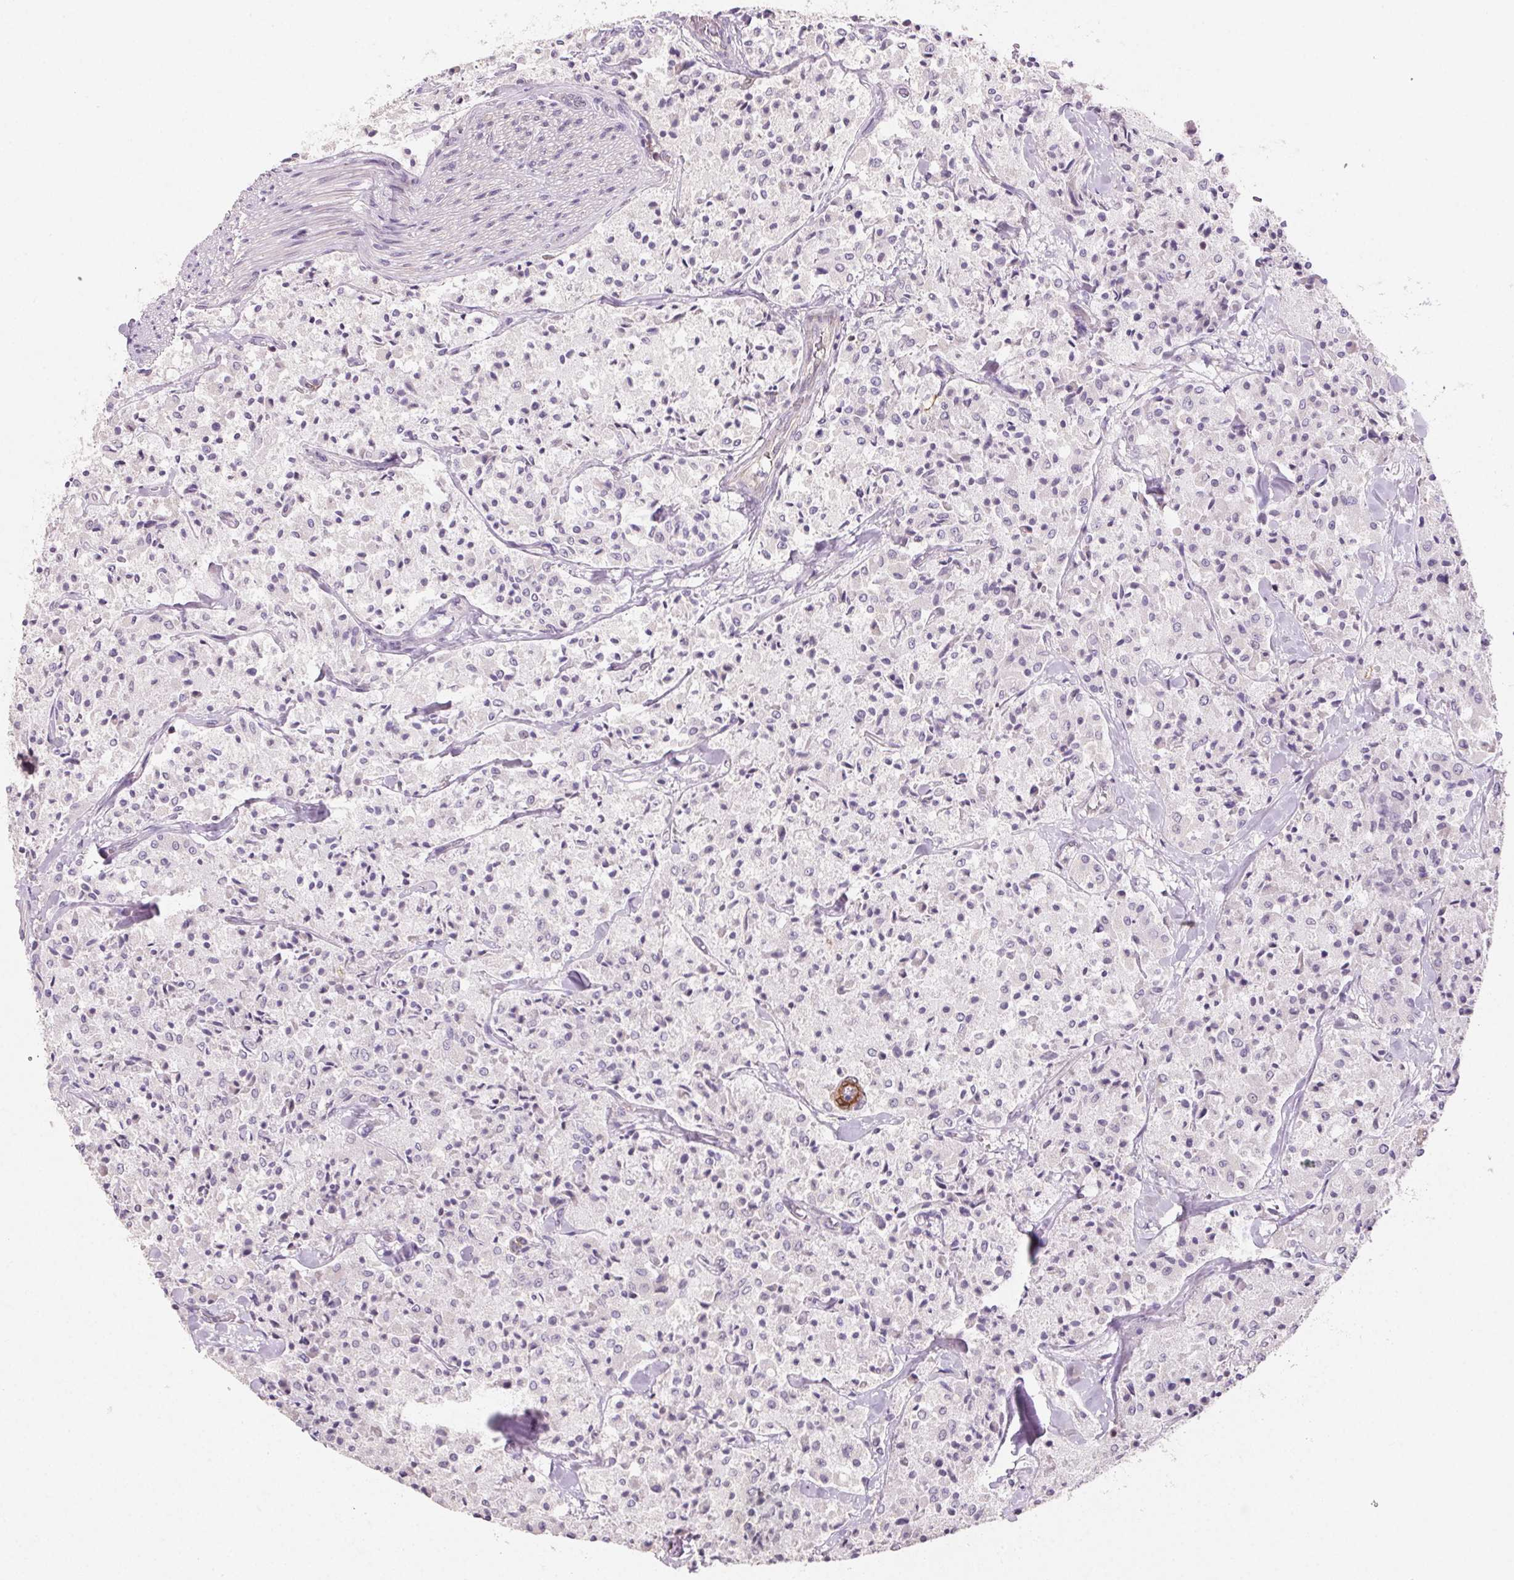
{"staining": {"intensity": "negative", "quantity": "none", "location": "none"}, "tissue": "carcinoid", "cell_type": "Tumor cells", "image_type": "cancer", "snomed": [{"axis": "morphology", "description": "Carcinoid, malignant, NOS"}, {"axis": "topography", "description": "Lung"}], "caption": "There is no significant staining in tumor cells of carcinoid.", "gene": "GBP1", "patient": {"sex": "male", "age": 71}}